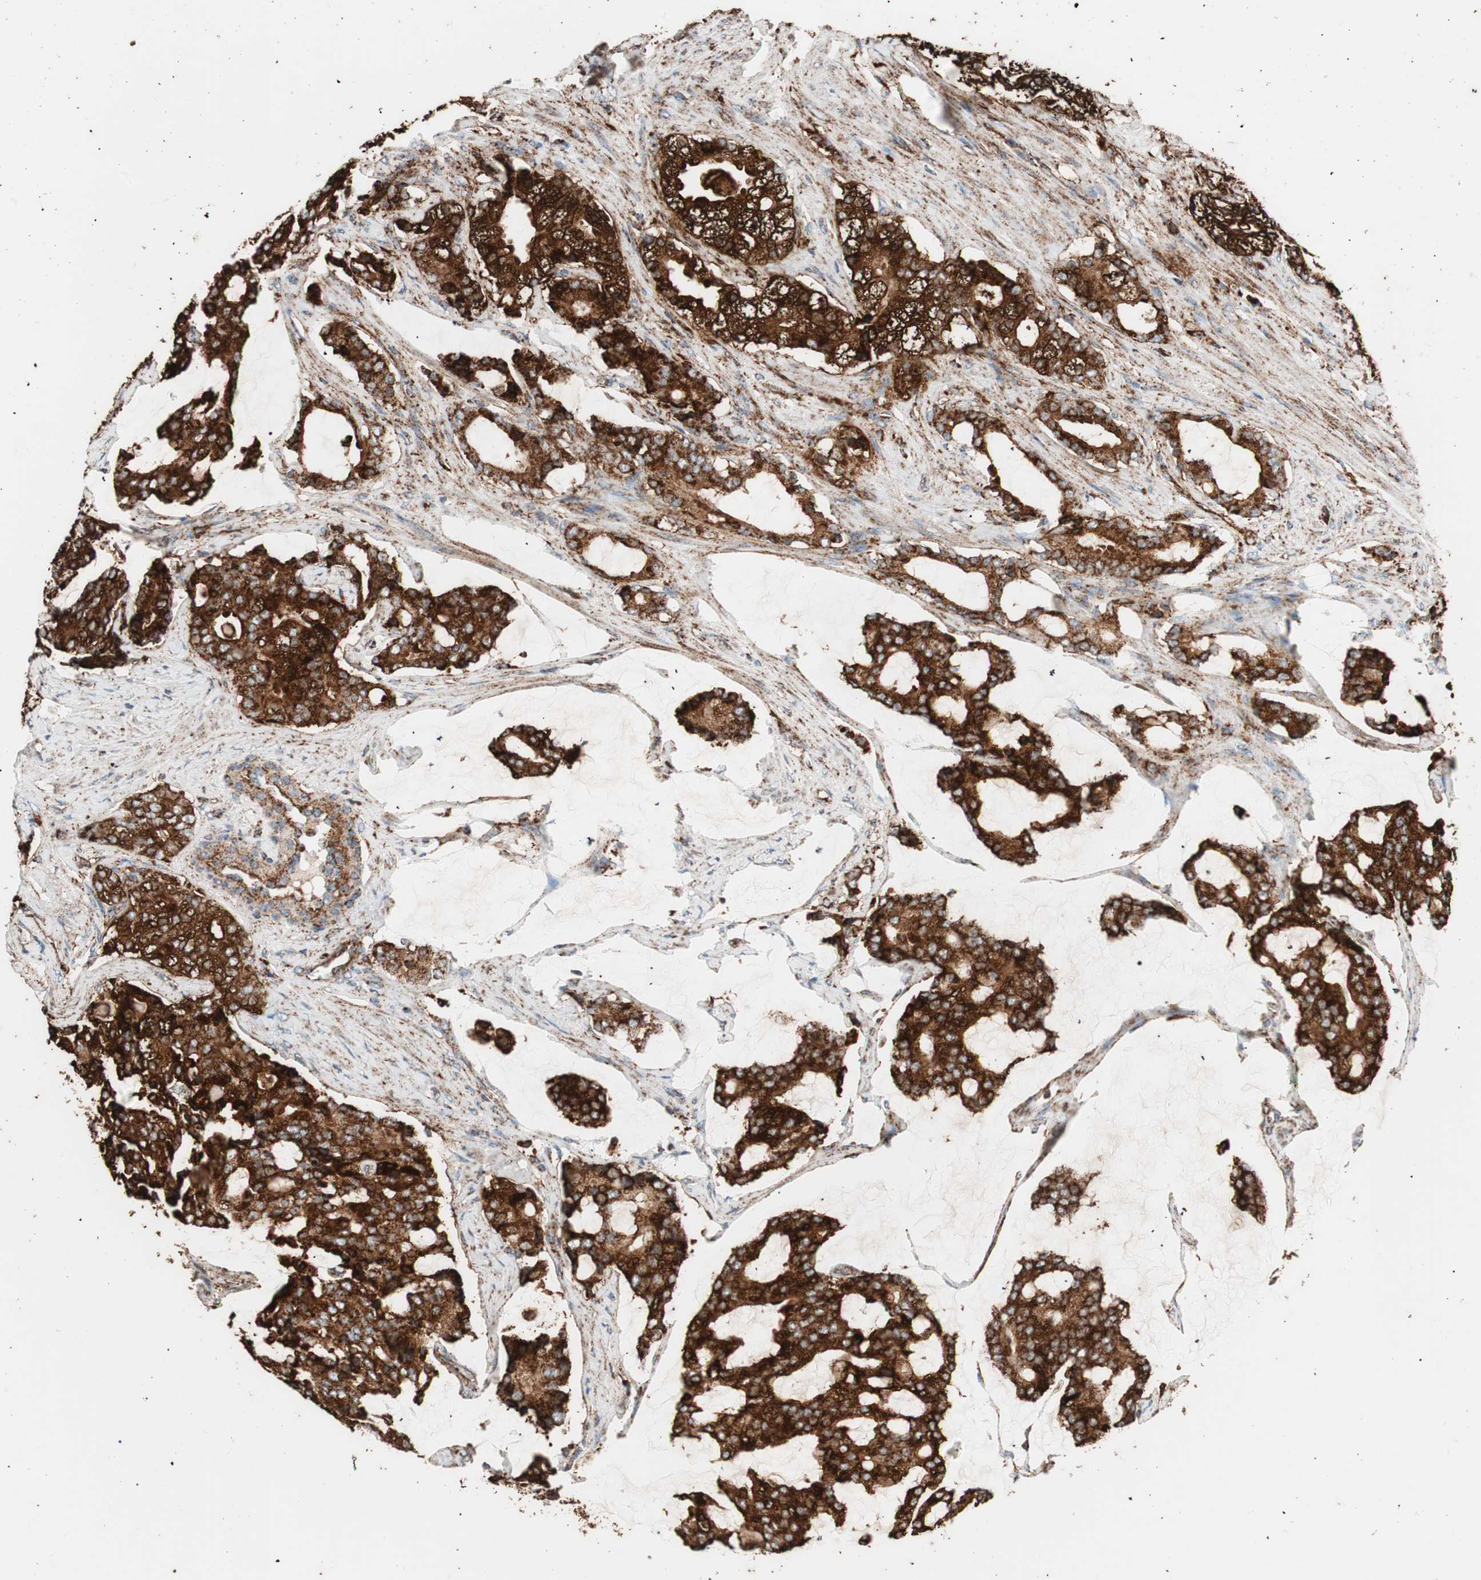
{"staining": {"intensity": "strong", "quantity": ">75%", "location": "cytoplasmic/membranous"}, "tissue": "prostate cancer", "cell_type": "Tumor cells", "image_type": "cancer", "snomed": [{"axis": "morphology", "description": "Adenocarcinoma, Low grade"}, {"axis": "topography", "description": "Prostate"}], "caption": "Prostate cancer stained with a protein marker exhibits strong staining in tumor cells.", "gene": "LAMP1", "patient": {"sex": "male", "age": 58}}